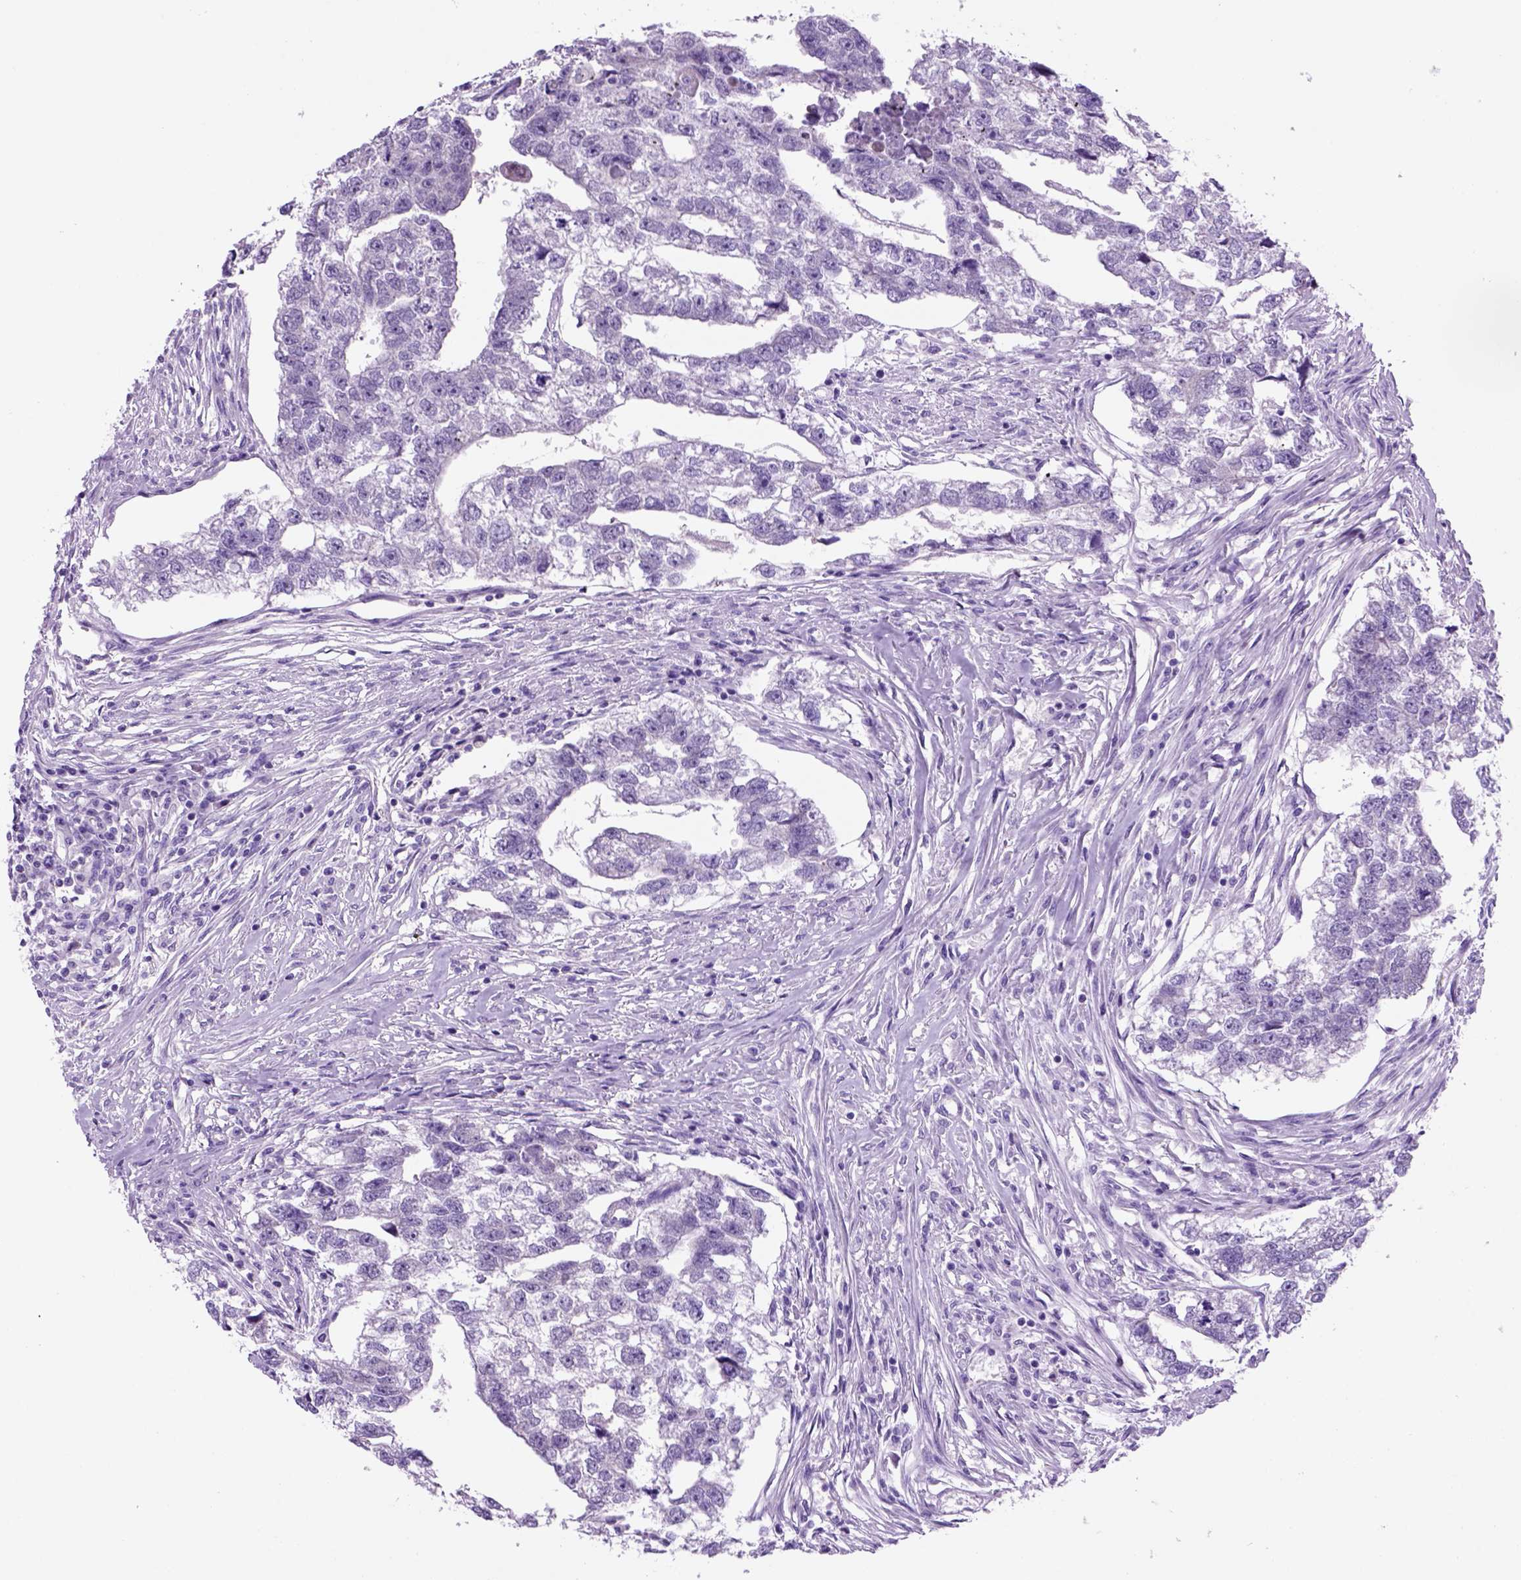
{"staining": {"intensity": "negative", "quantity": "none", "location": "none"}, "tissue": "testis cancer", "cell_type": "Tumor cells", "image_type": "cancer", "snomed": [{"axis": "morphology", "description": "Carcinoma, Embryonal, NOS"}, {"axis": "morphology", "description": "Teratoma, malignant, NOS"}, {"axis": "topography", "description": "Testis"}], "caption": "Histopathology image shows no protein staining in tumor cells of testis cancer tissue.", "gene": "HHIPL2", "patient": {"sex": "male", "age": 44}}